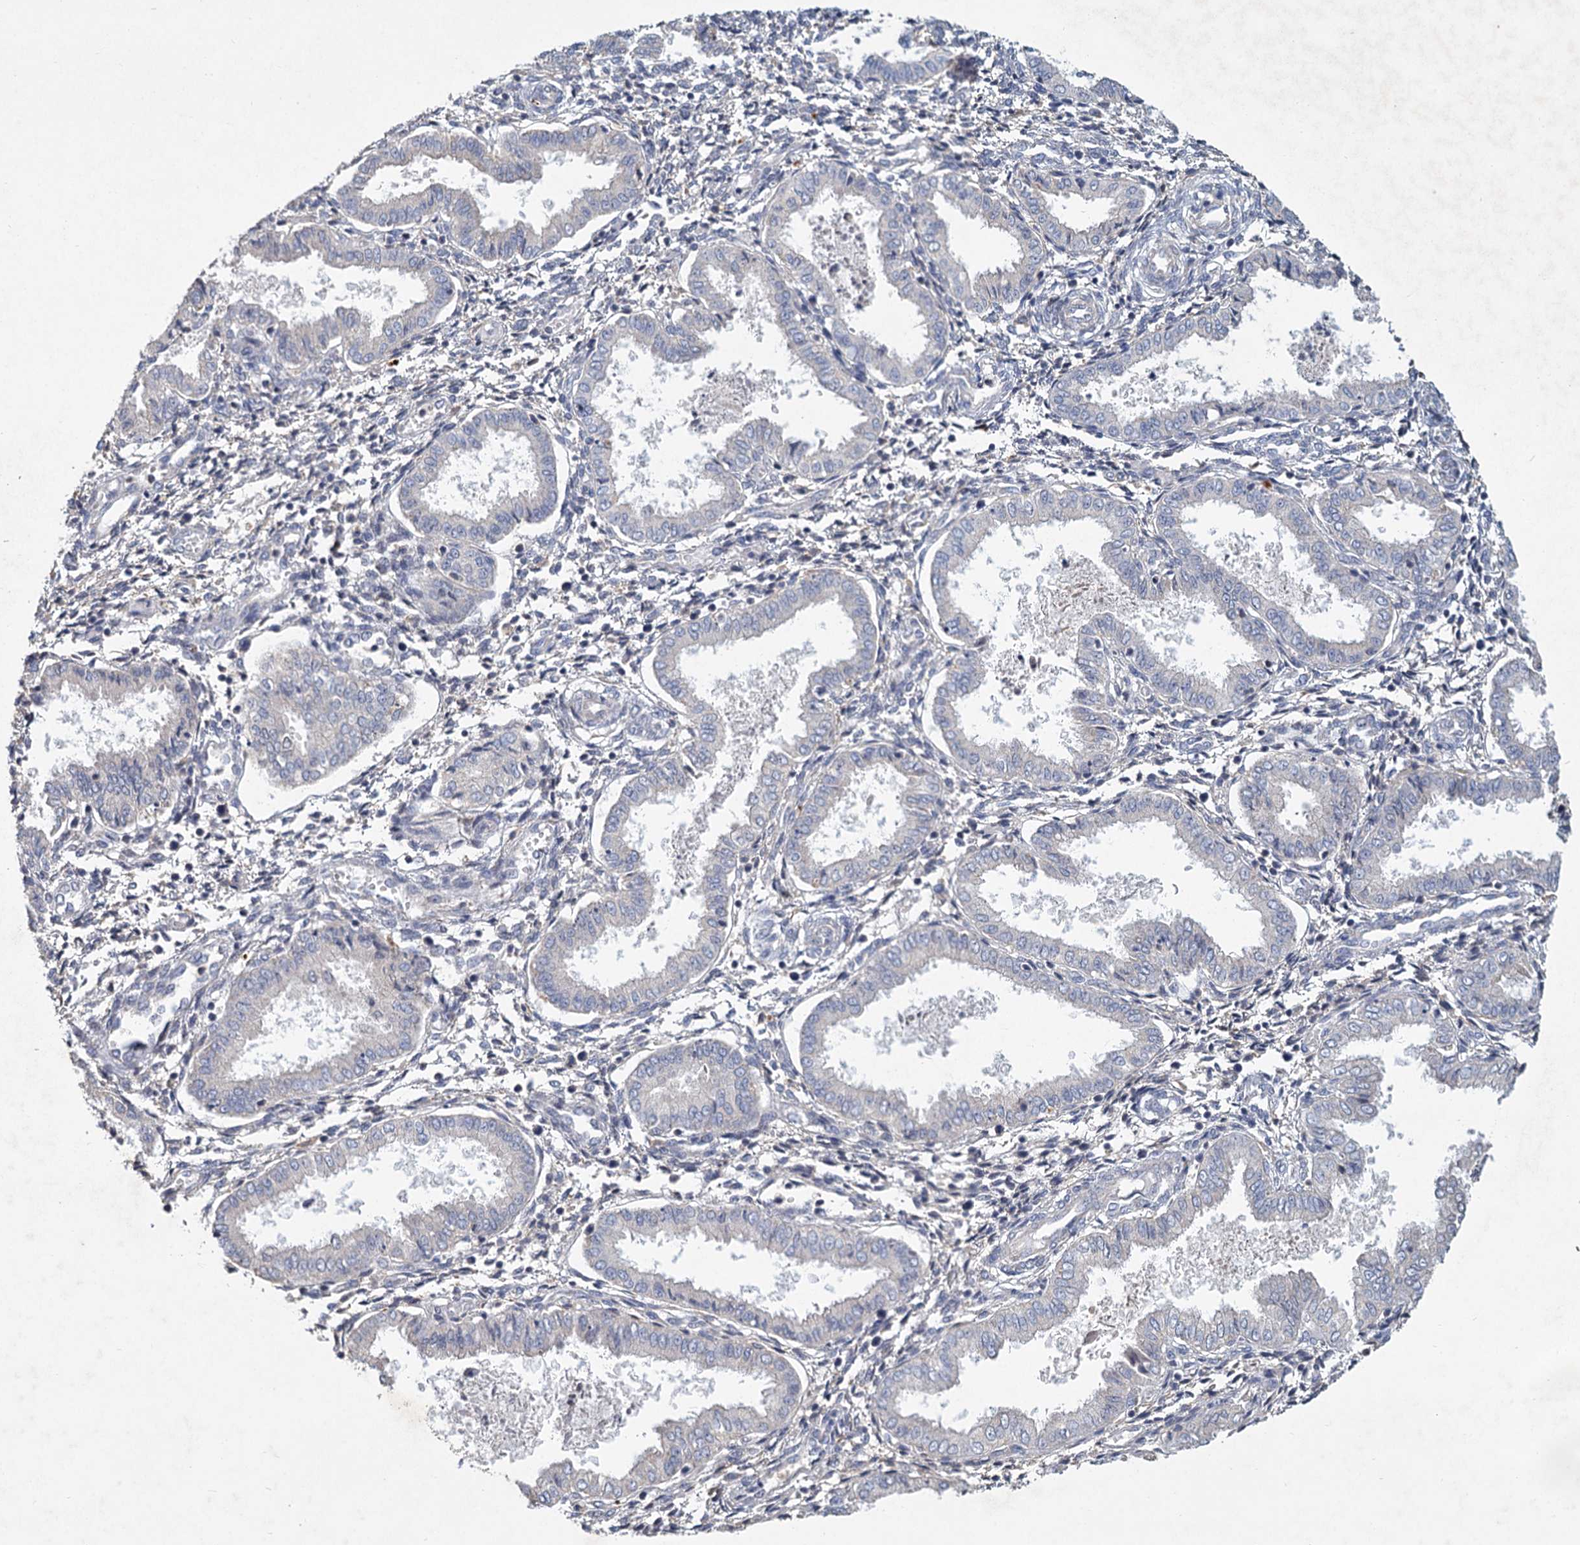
{"staining": {"intensity": "negative", "quantity": "none", "location": "none"}, "tissue": "endometrium", "cell_type": "Cells in endometrial stroma", "image_type": "normal", "snomed": [{"axis": "morphology", "description": "Normal tissue, NOS"}, {"axis": "topography", "description": "Endometrium"}], "caption": "Histopathology image shows no protein staining in cells in endometrial stroma of unremarkable endometrium. Nuclei are stained in blue.", "gene": "HES2", "patient": {"sex": "female", "age": 33}}